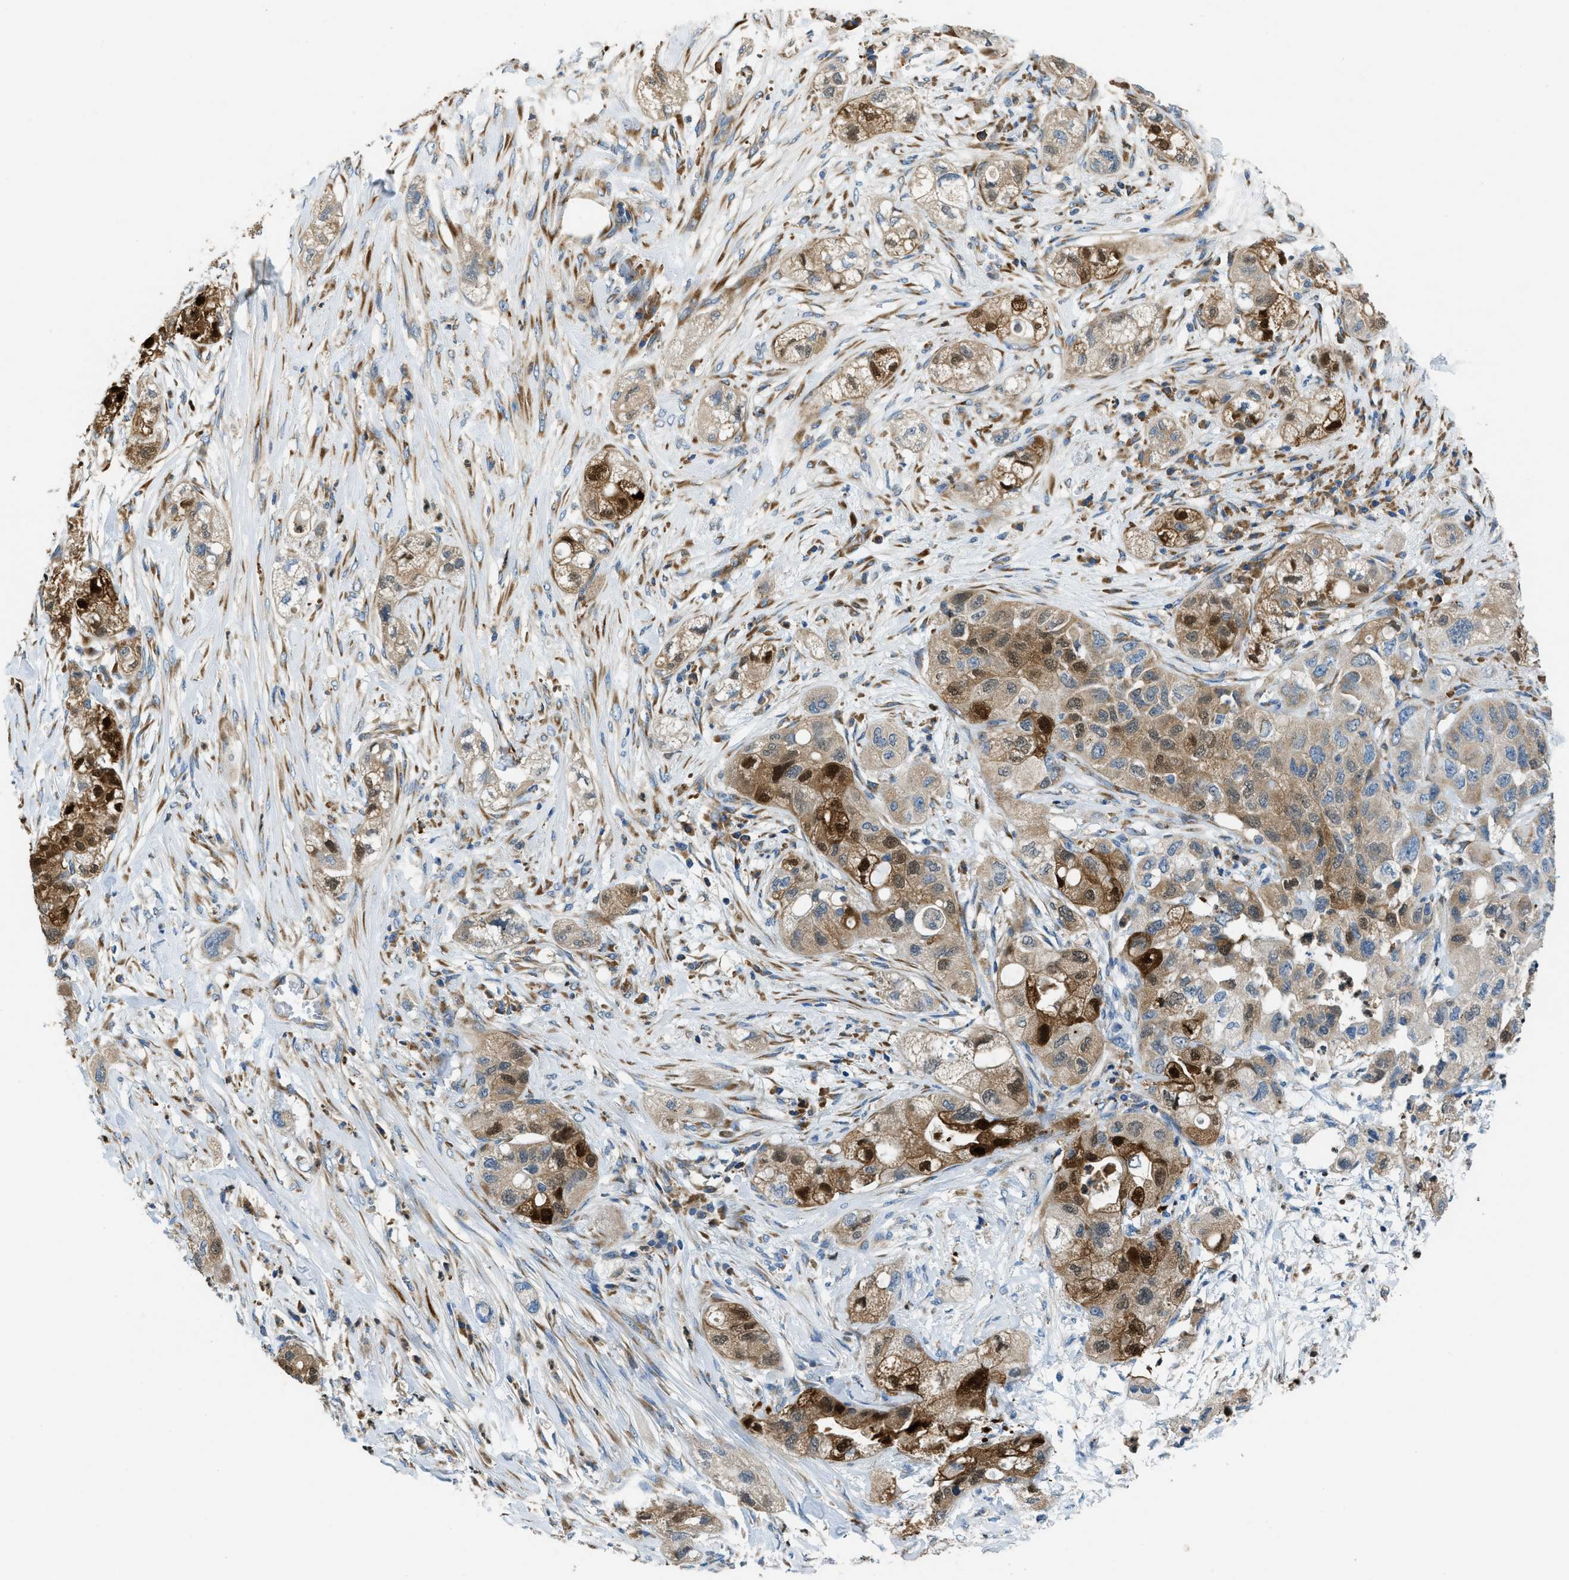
{"staining": {"intensity": "strong", "quantity": "25%-75%", "location": "cytoplasmic/membranous,nuclear"}, "tissue": "pancreatic cancer", "cell_type": "Tumor cells", "image_type": "cancer", "snomed": [{"axis": "morphology", "description": "Adenocarcinoma, NOS"}, {"axis": "topography", "description": "Pancreas"}], "caption": "Human pancreatic cancer stained with a protein marker shows strong staining in tumor cells.", "gene": "GIMAP8", "patient": {"sex": "female", "age": 78}}